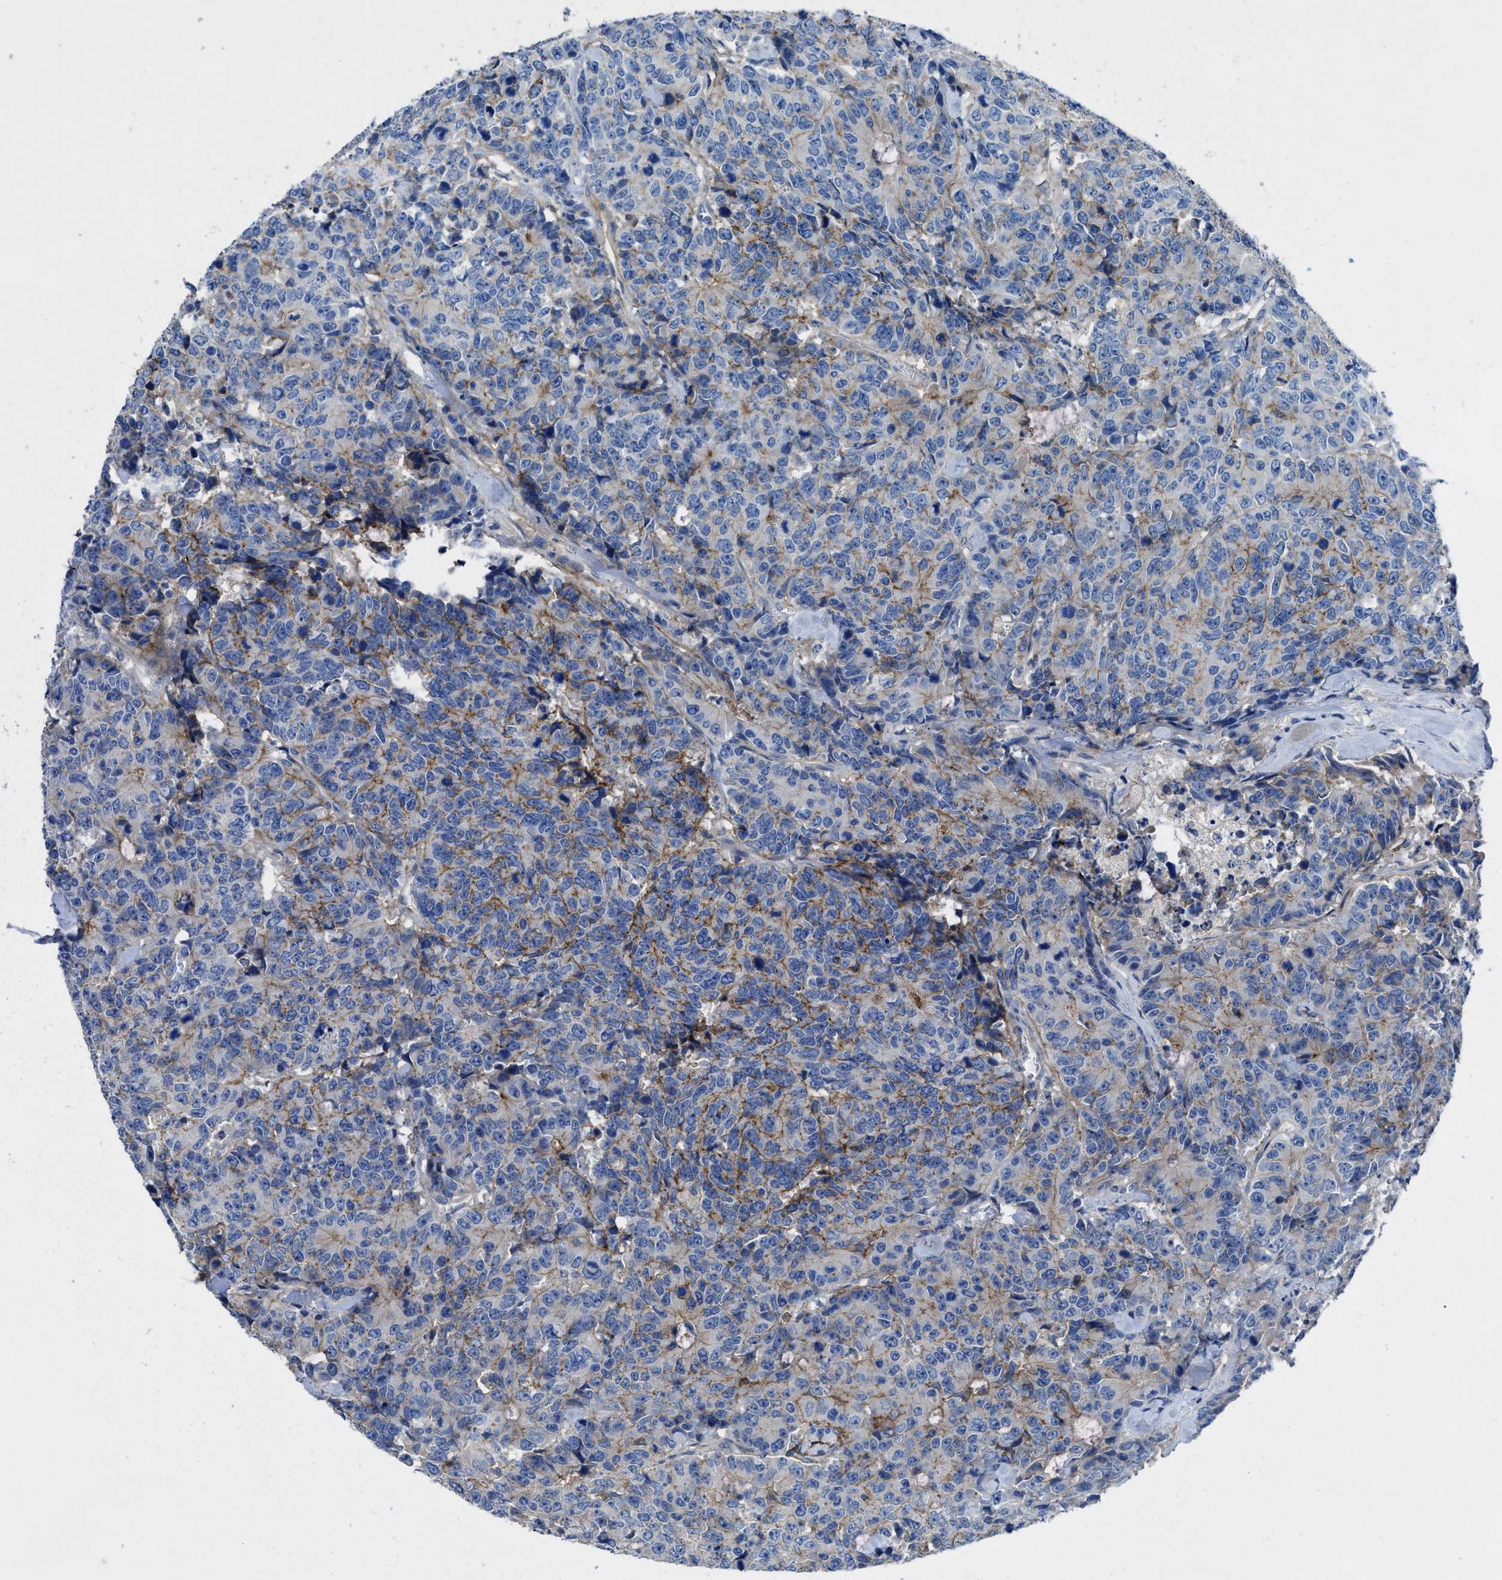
{"staining": {"intensity": "weak", "quantity": "25%-75%", "location": "cytoplasmic/membranous"}, "tissue": "colorectal cancer", "cell_type": "Tumor cells", "image_type": "cancer", "snomed": [{"axis": "morphology", "description": "Adenocarcinoma, NOS"}, {"axis": "topography", "description": "Colon"}], "caption": "High-magnification brightfield microscopy of adenocarcinoma (colorectal) stained with DAB (3,3'-diaminobenzidine) (brown) and counterstained with hematoxylin (blue). tumor cells exhibit weak cytoplasmic/membranous expression is identified in about25%-75% of cells. (DAB (3,3'-diaminobenzidine) IHC with brightfield microscopy, high magnification).", "gene": "PTGFRN", "patient": {"sex": "female", "age": 86}}